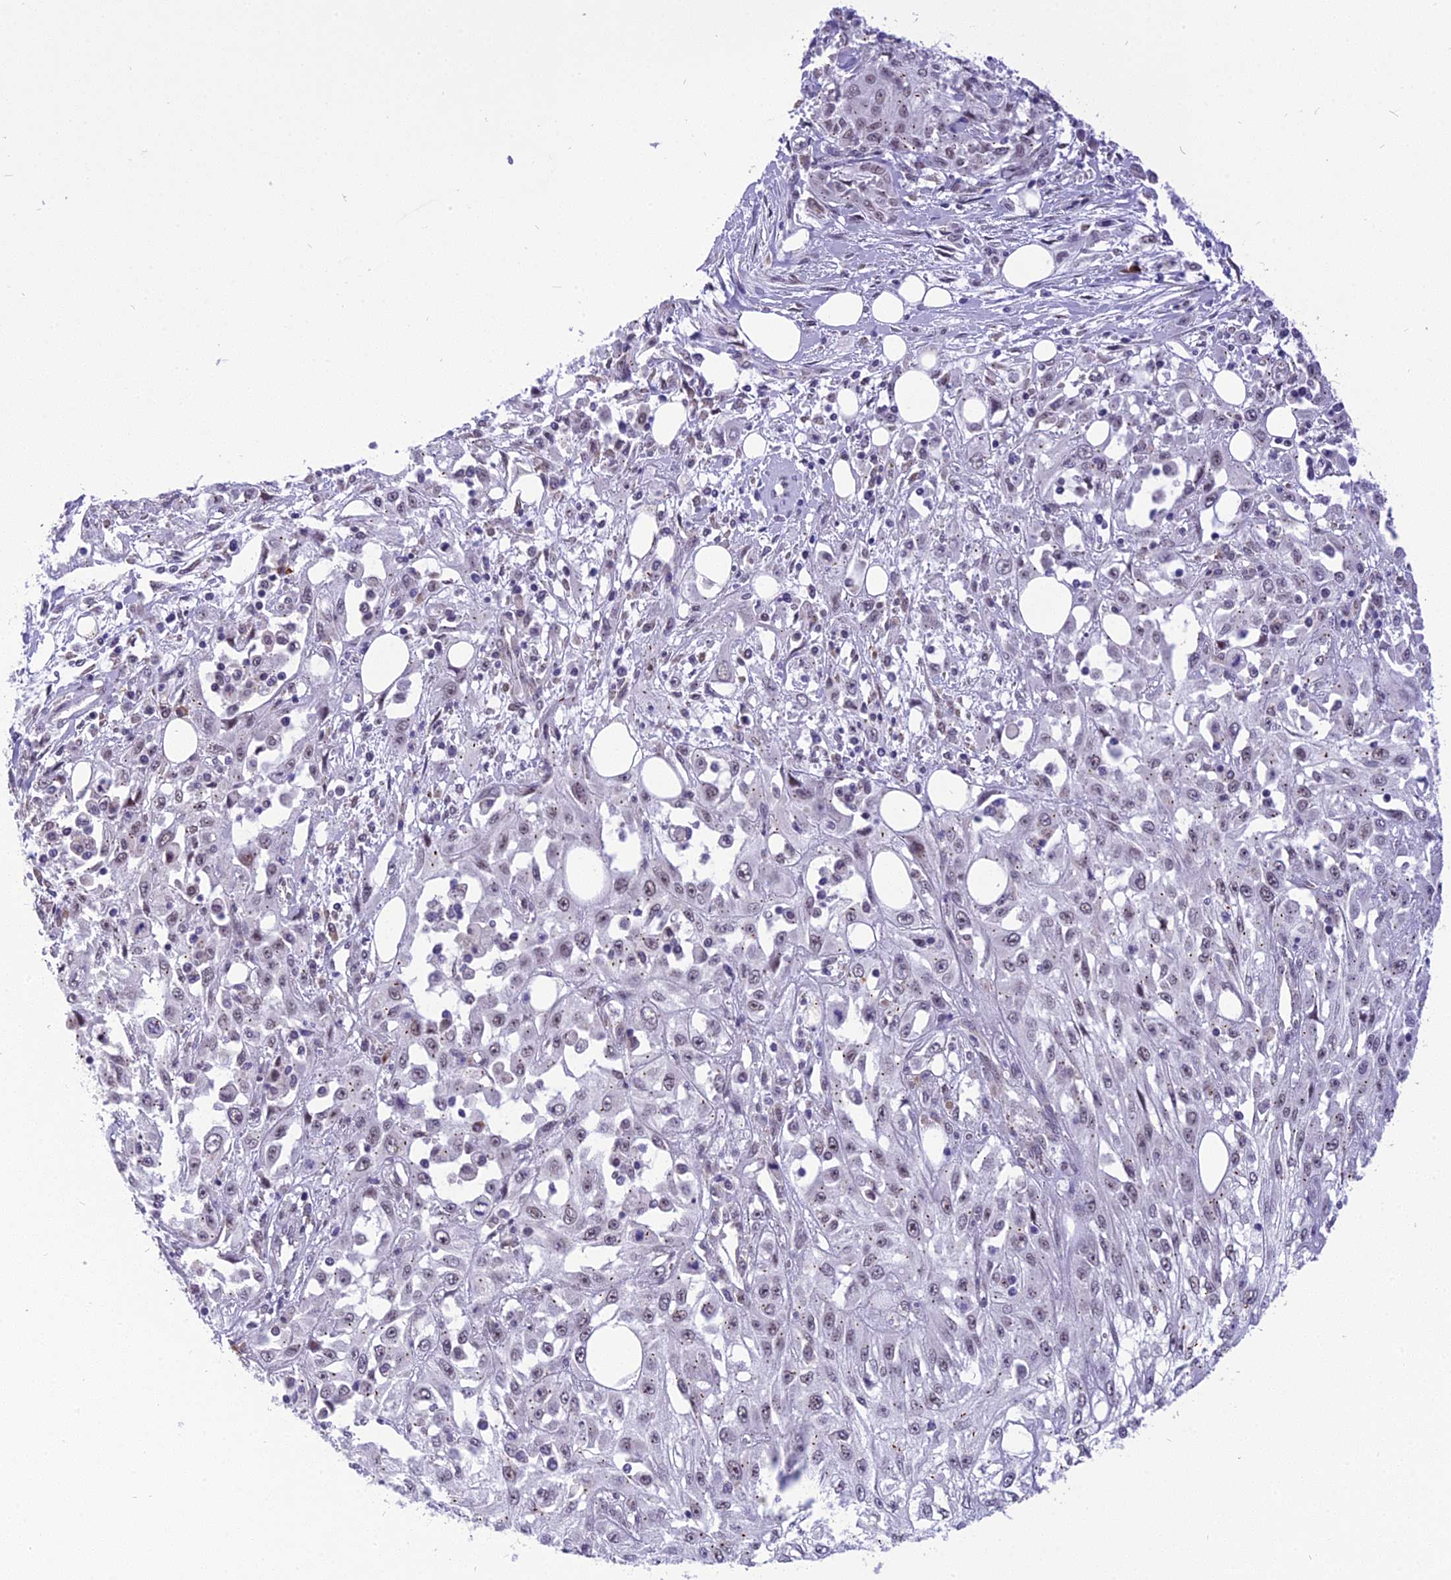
{"staining": {"intensity": "negative", "quantity": "none", "location": "none"}, "tissue": "skin cancer", "cell_type": "Tumor cells", "image_type": "cancer", "snomed": [{"axis": "morphology", "description": "Squamous cell carcinoma, NOS"}, {"axis": "morphology", "description": "Squamous cell carcinoma, metastatic, NOS"}, {"axis": "topography", "description": "Skin"}, {"axis": "topography", "description": "Lymph node"}], "caption": "Immunohistochemistry histopathology image of human skin cancer stained for a protein (brown), which reveals no positivity in tumor cells.", "gene": "IRF2BP1", "patient": {"sex": "male", "age": 75}}